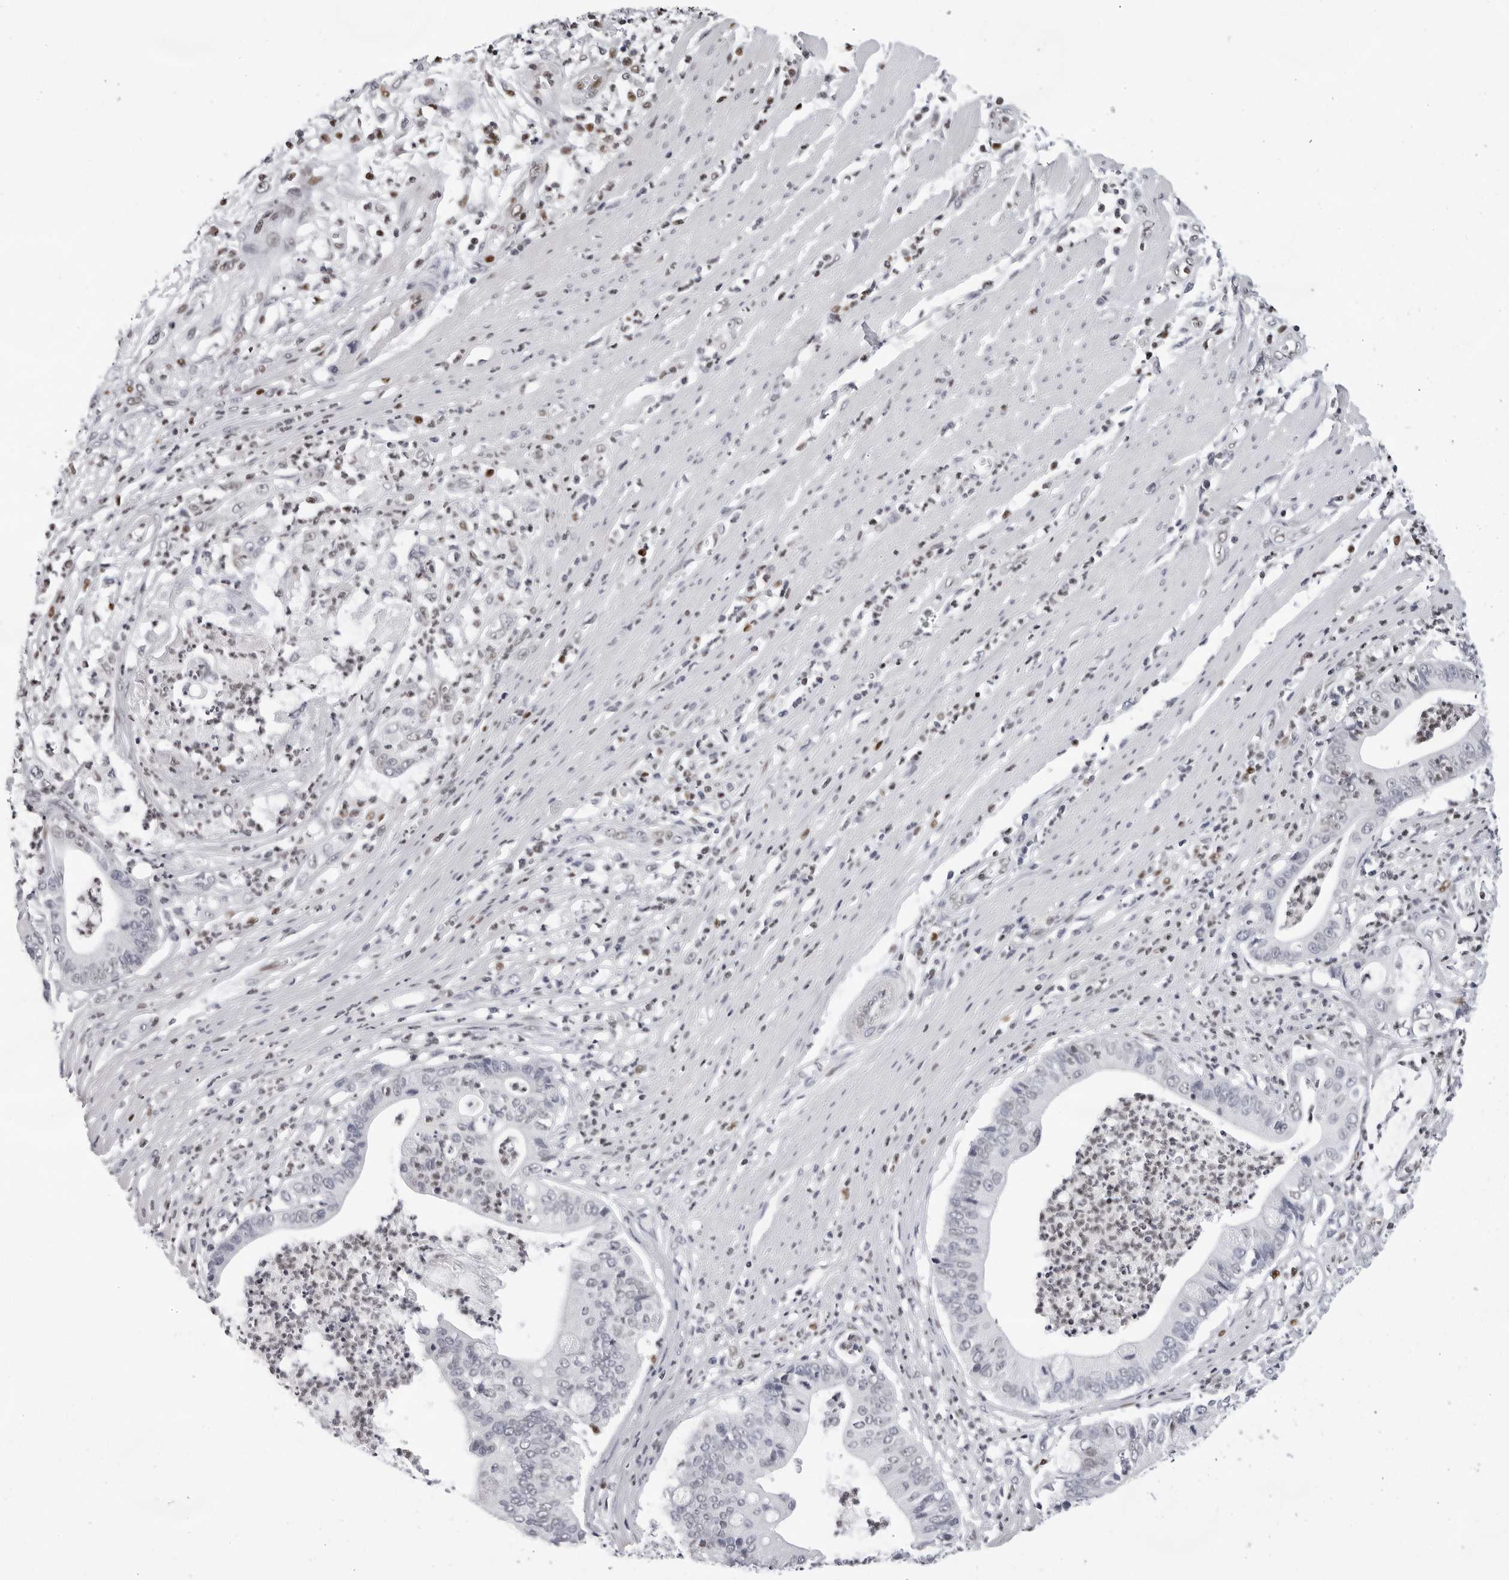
{"staining": {"intensity": "negative", "quantity": "none", "location": "none"}, "tissue": "pancreatic cancer", "cell_type": "Tumor cells", "image_type": "cancer", "snomed": [{"axis": "morphology", "description": "Adenocarcinoma, NOS"}, {"axis": "topography", "description": "Pancreas"}], "caption": "Immunohistochemical staining of human pancreatic adenocarcinoma shows no significant positivity in tumor cells. The staining was performed using DAB to visualize the protein expression in brown, while the nuclei were stained in blue with hematoxylin (Magnification: 20x).", "gene": "OGG1", "patient": {"sex": "male", "age": 69}}